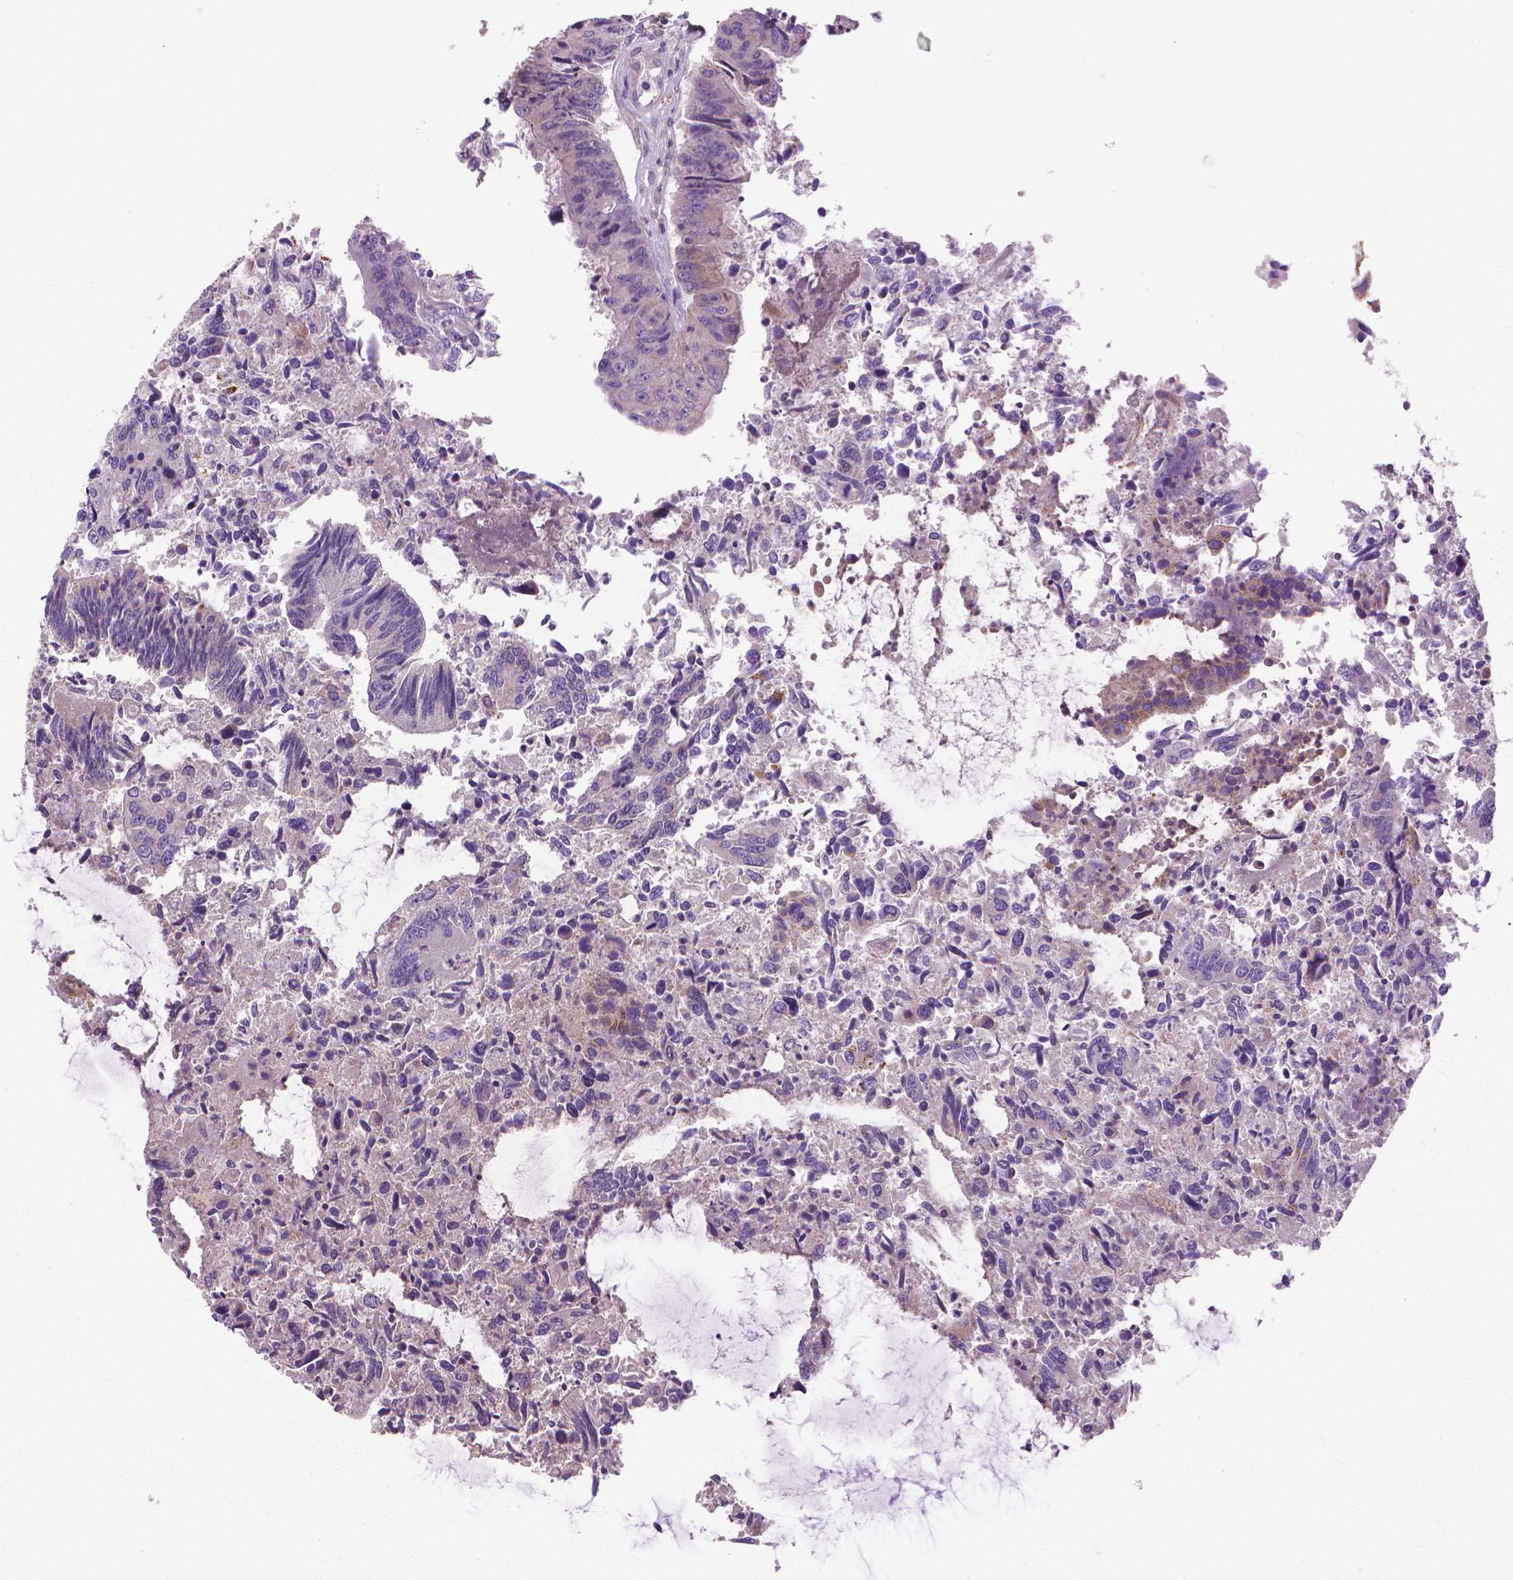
{"staining": {"intensity": "moderate", "quantity": "<25%", "location": "cytoplasmic/membranous"}, "tissue": "colorectal cancer", "cell_type": "Tumor cells", "image_type": "cancer", "snomed": [{"axis": "morphology", "description": "Adenocarcinoma, NOS"}, {"axis": "topography", "description": "Colon"}], "caption": "IHC micrograph of colorectal cancer (adenocarcinoma) stained for a protein (brown), which shows low levels of moderate cytoplasmic/membranous positivity in about <25% of tumor cells.", "gene": "SLC51B", "patient": {"sex": "female", "age": 67}}